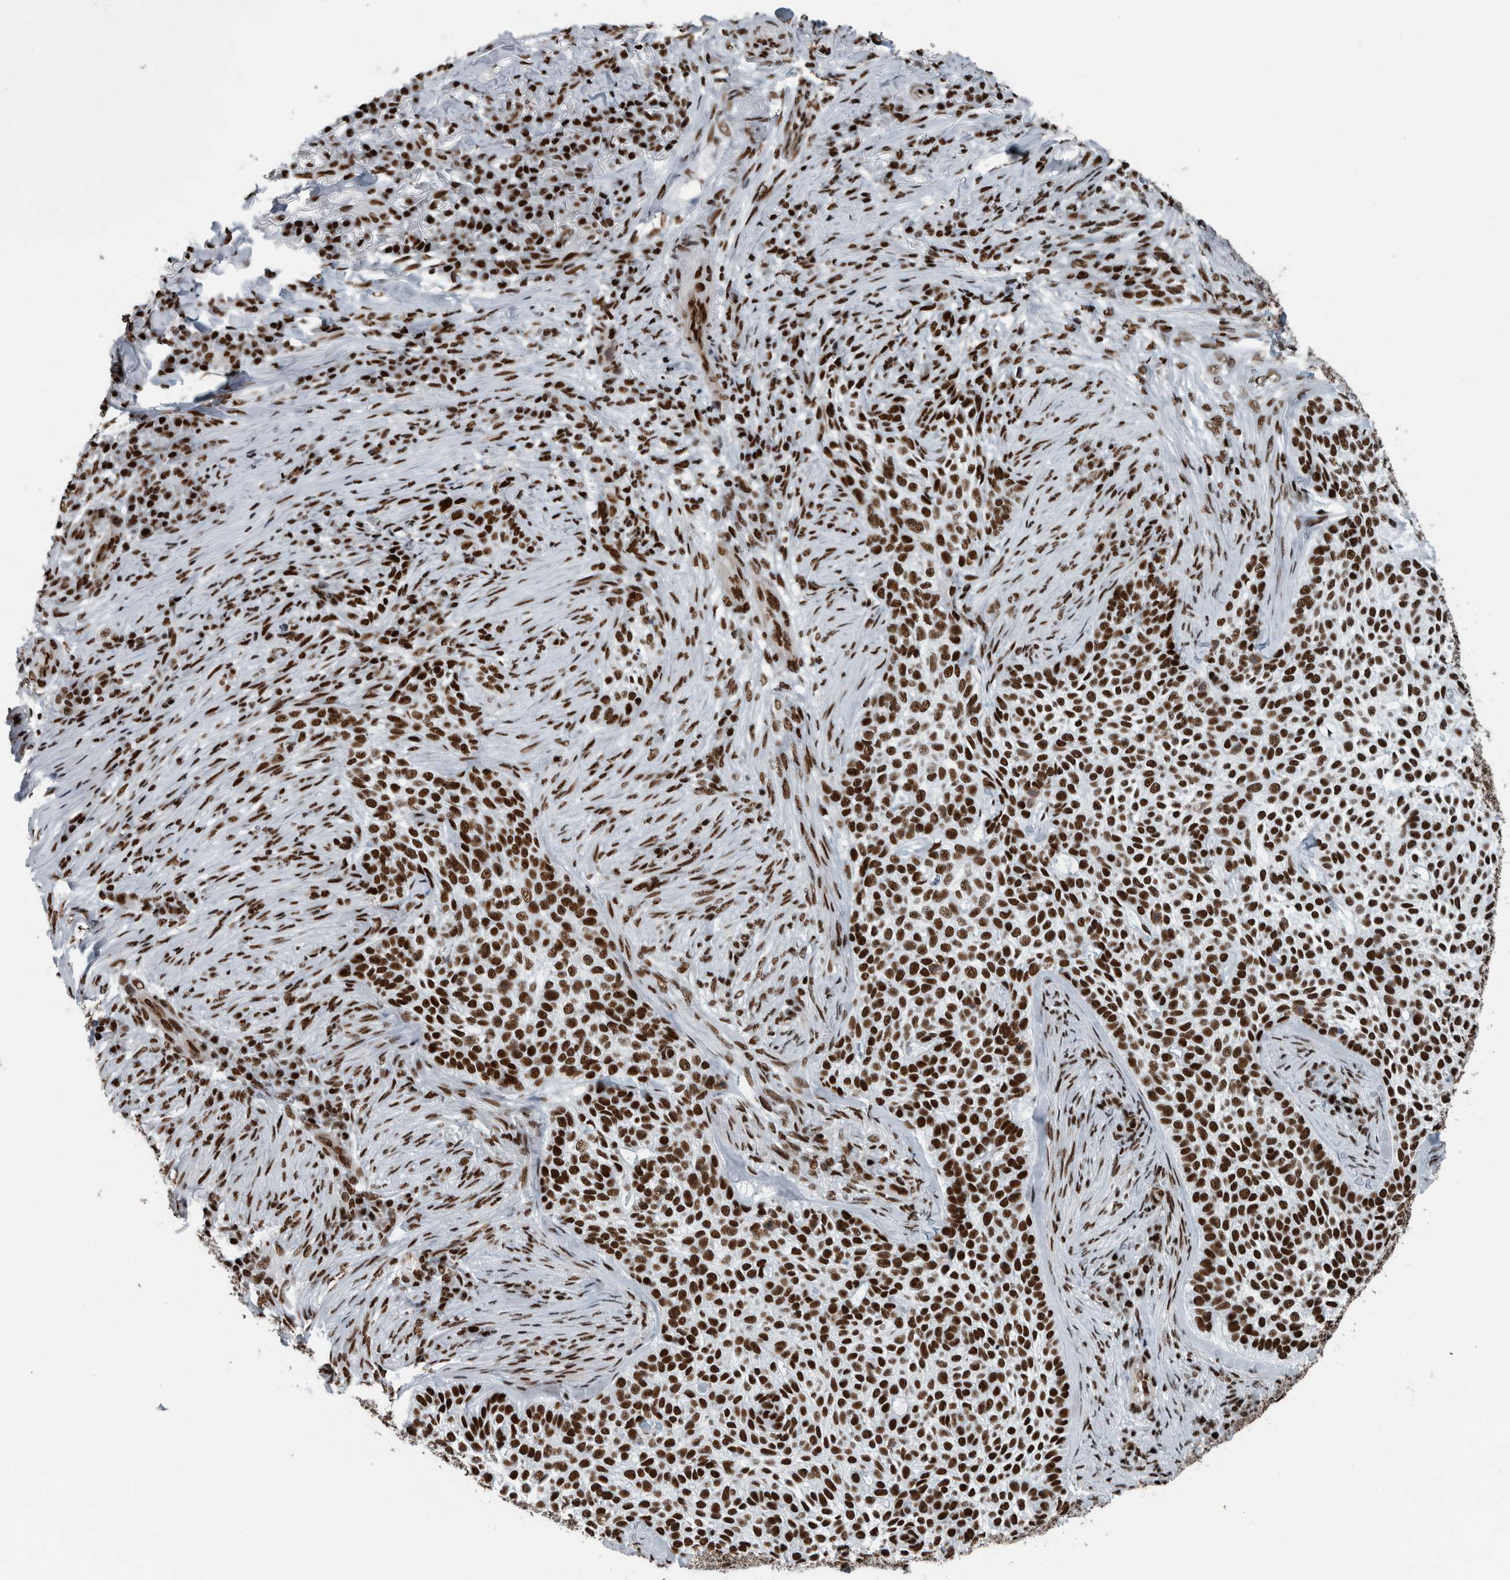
{"staining": {"intensity": "strong", "quantity": ">75%", "location": "nuclear"}, "tissue": "skin cancer", "cell_type": "Tumor cells", "image_type": "cancer", "snomed": [{"axis": "morphology", "description": "Basal cell carcinoma"}, {"axis": "topography", "description": "Skin"}], "caption": "A micrograph of skin basal cell carcinoma stained for a protein reveals strong nuclear brown staining in tumor cells. The protein is stained brown, and the nuclei are stained in blue (DAB (3,3'-diaminobenzidine) IHC with brightfield microscopy, high magnification).", "gene": "DNMT3A", "patient": {"sex": "female", "age": 64}}